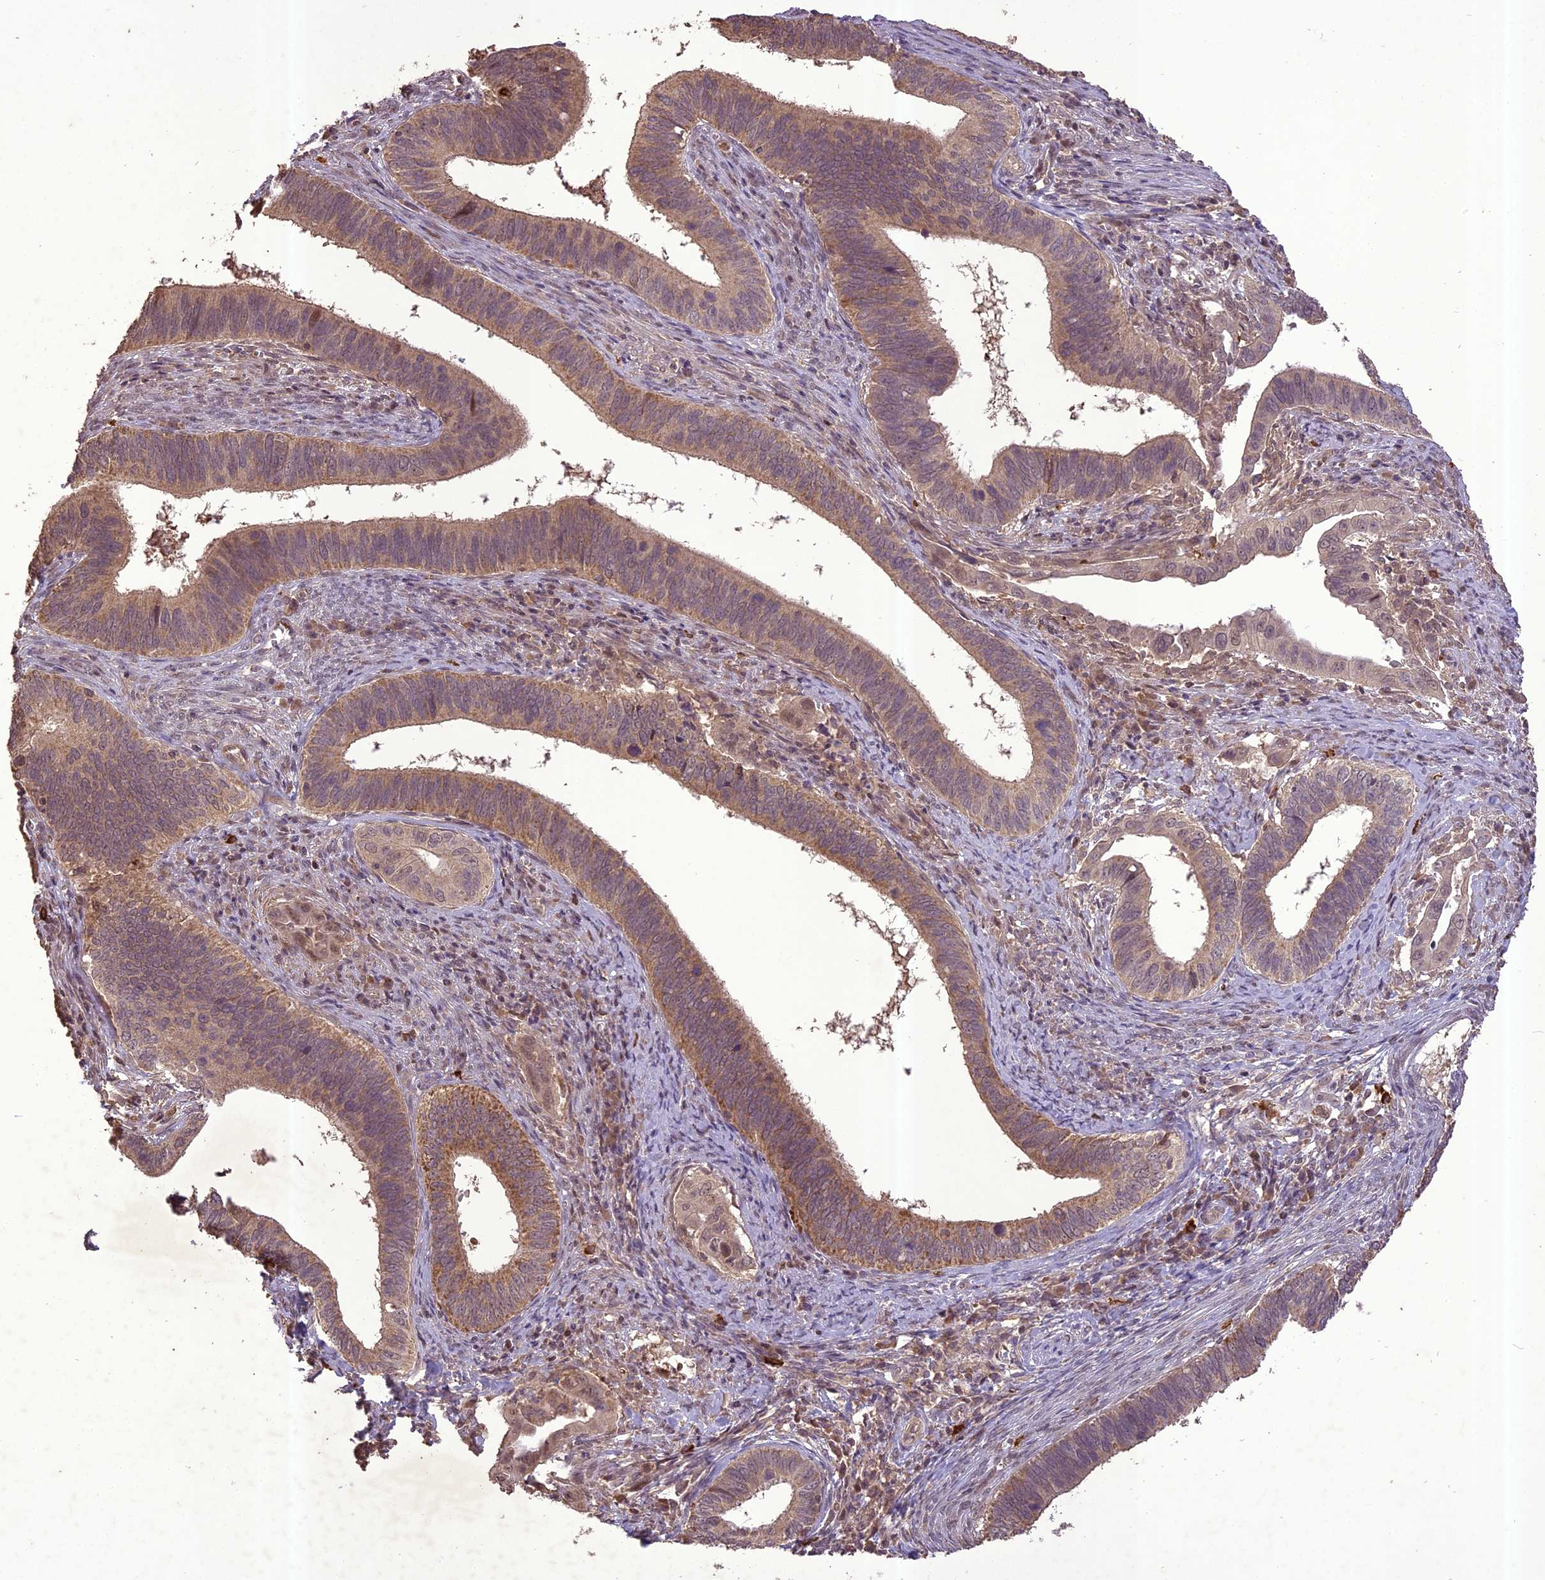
{"staining": {"intensity": "moderate", "quantity": "25%-75%", "location": "cytoplasmic/membranous"}, "tissue": "cervical cancer", "cell_type": "Tumor cells", "image_type": "cancer", "snomed": [{"axis": "morphology", "description": "Adenocarcinoma, NOS"}, {"axis": "topography", "description": "Cervix"}], "caption": "Cervical adenocarcinoma was stained to show a protein in brown. There is medium levels of moderate cytoplasmic/membranous expression in about 25%-75% of tumor cells. (DAB (3,3'-diaminobenzidine) = brown stain, brightfield microscopy at high magnification).", "gene": "TIGD7", "patient": {"sex": "female", "age": 42}}